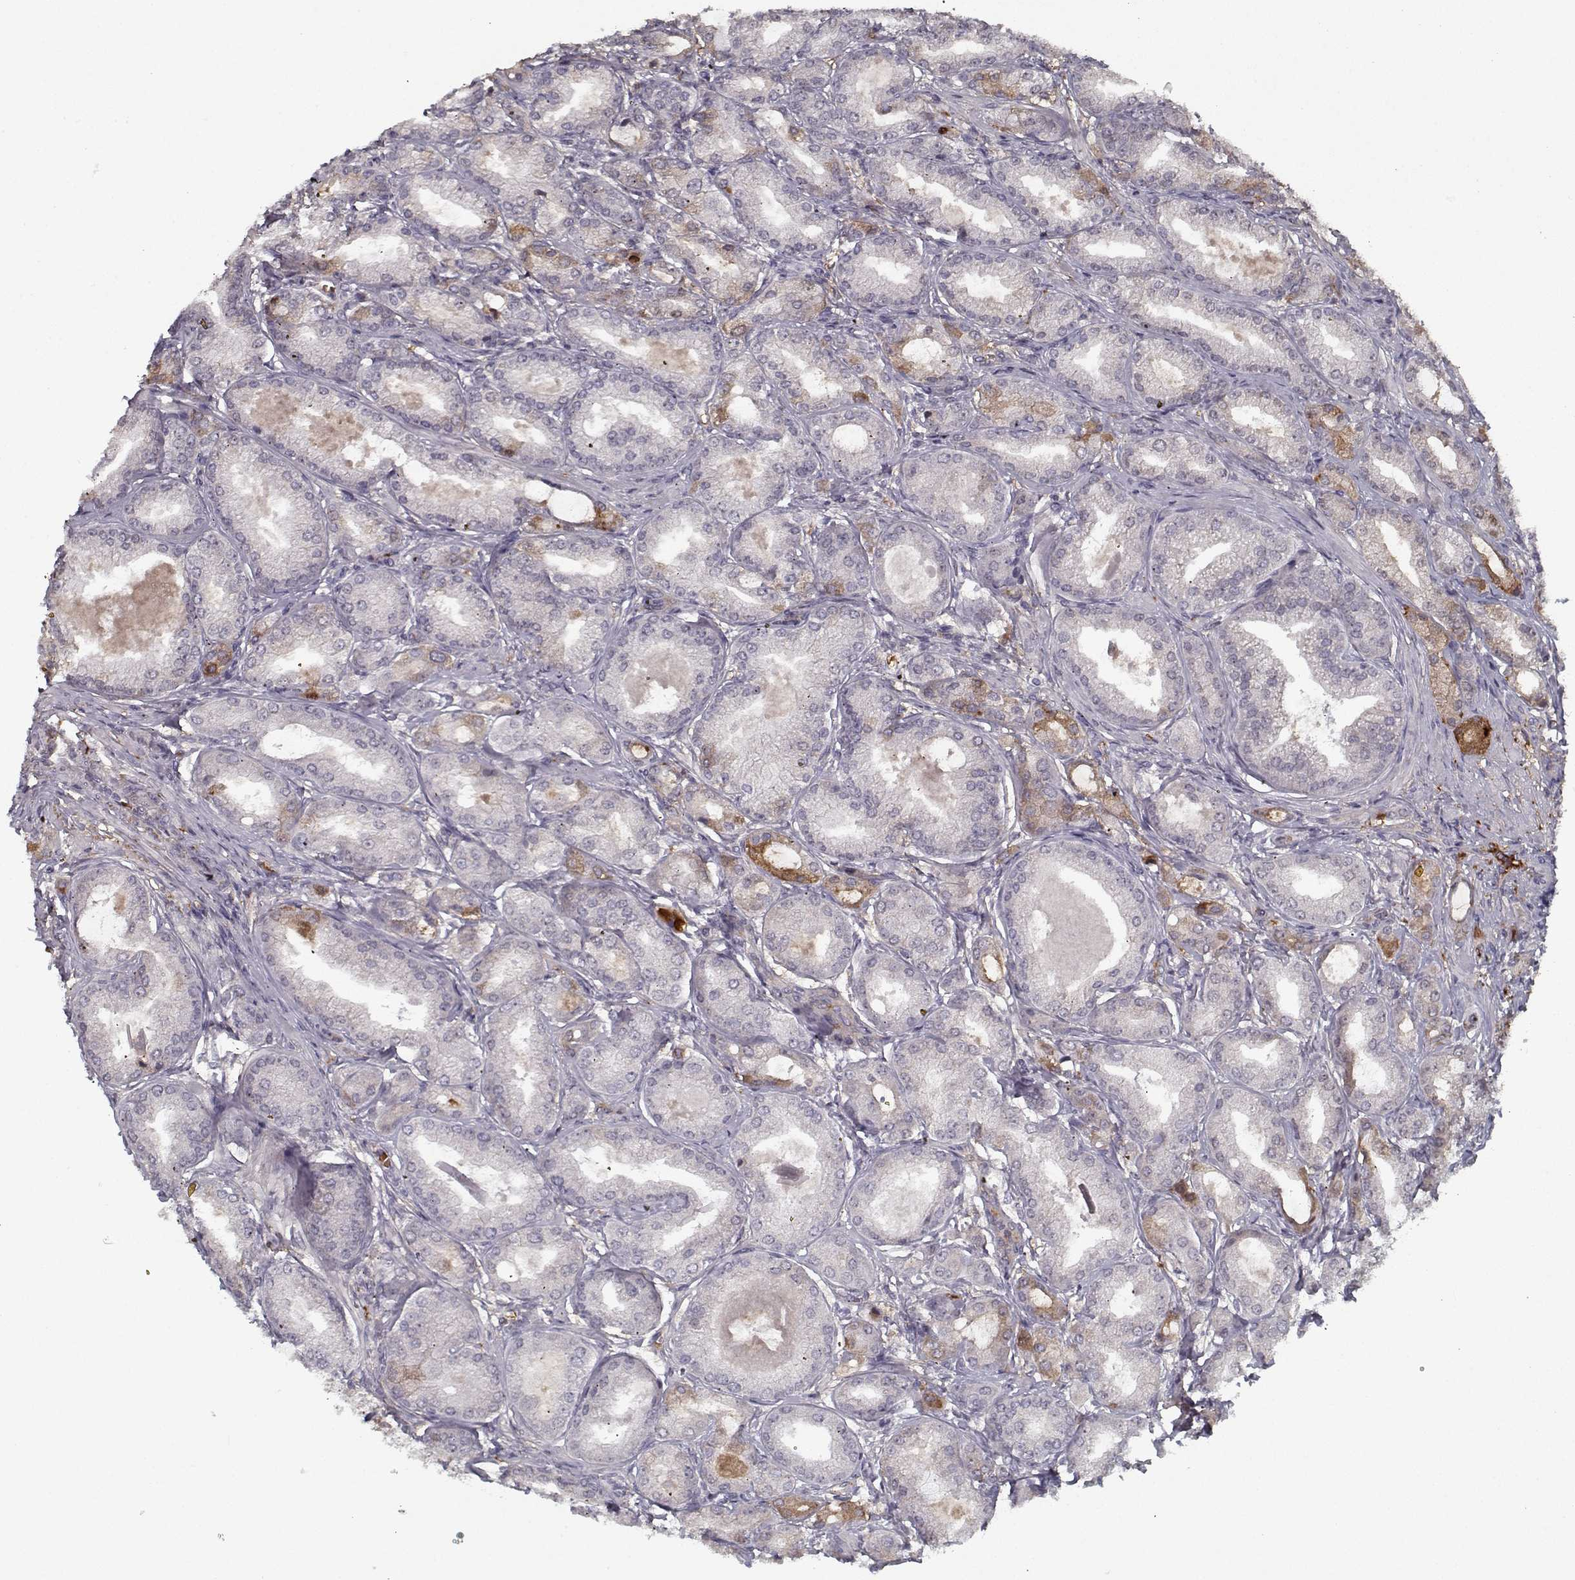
{"staining": {"intensity": "negative", "quantity": "none", "location": "none"}, "tissue": "prostate cancer", "cell_type": "Tumor cells", "image_type": "cancer", "snomed": [{"axis": "morphology", "description": "Adenocarcinoma, NOS"}, {"axis": "topography", "description": "Prostate and seminal vesicle, NOS"}, {"axis": "topography", "description": "Prostate"}], "caption": "A micrograph of human prostate adenocarcinoma is negative for staining in tumor cells.", "gene": "AFM", "patient": {"sex": "male", "age": 77}}